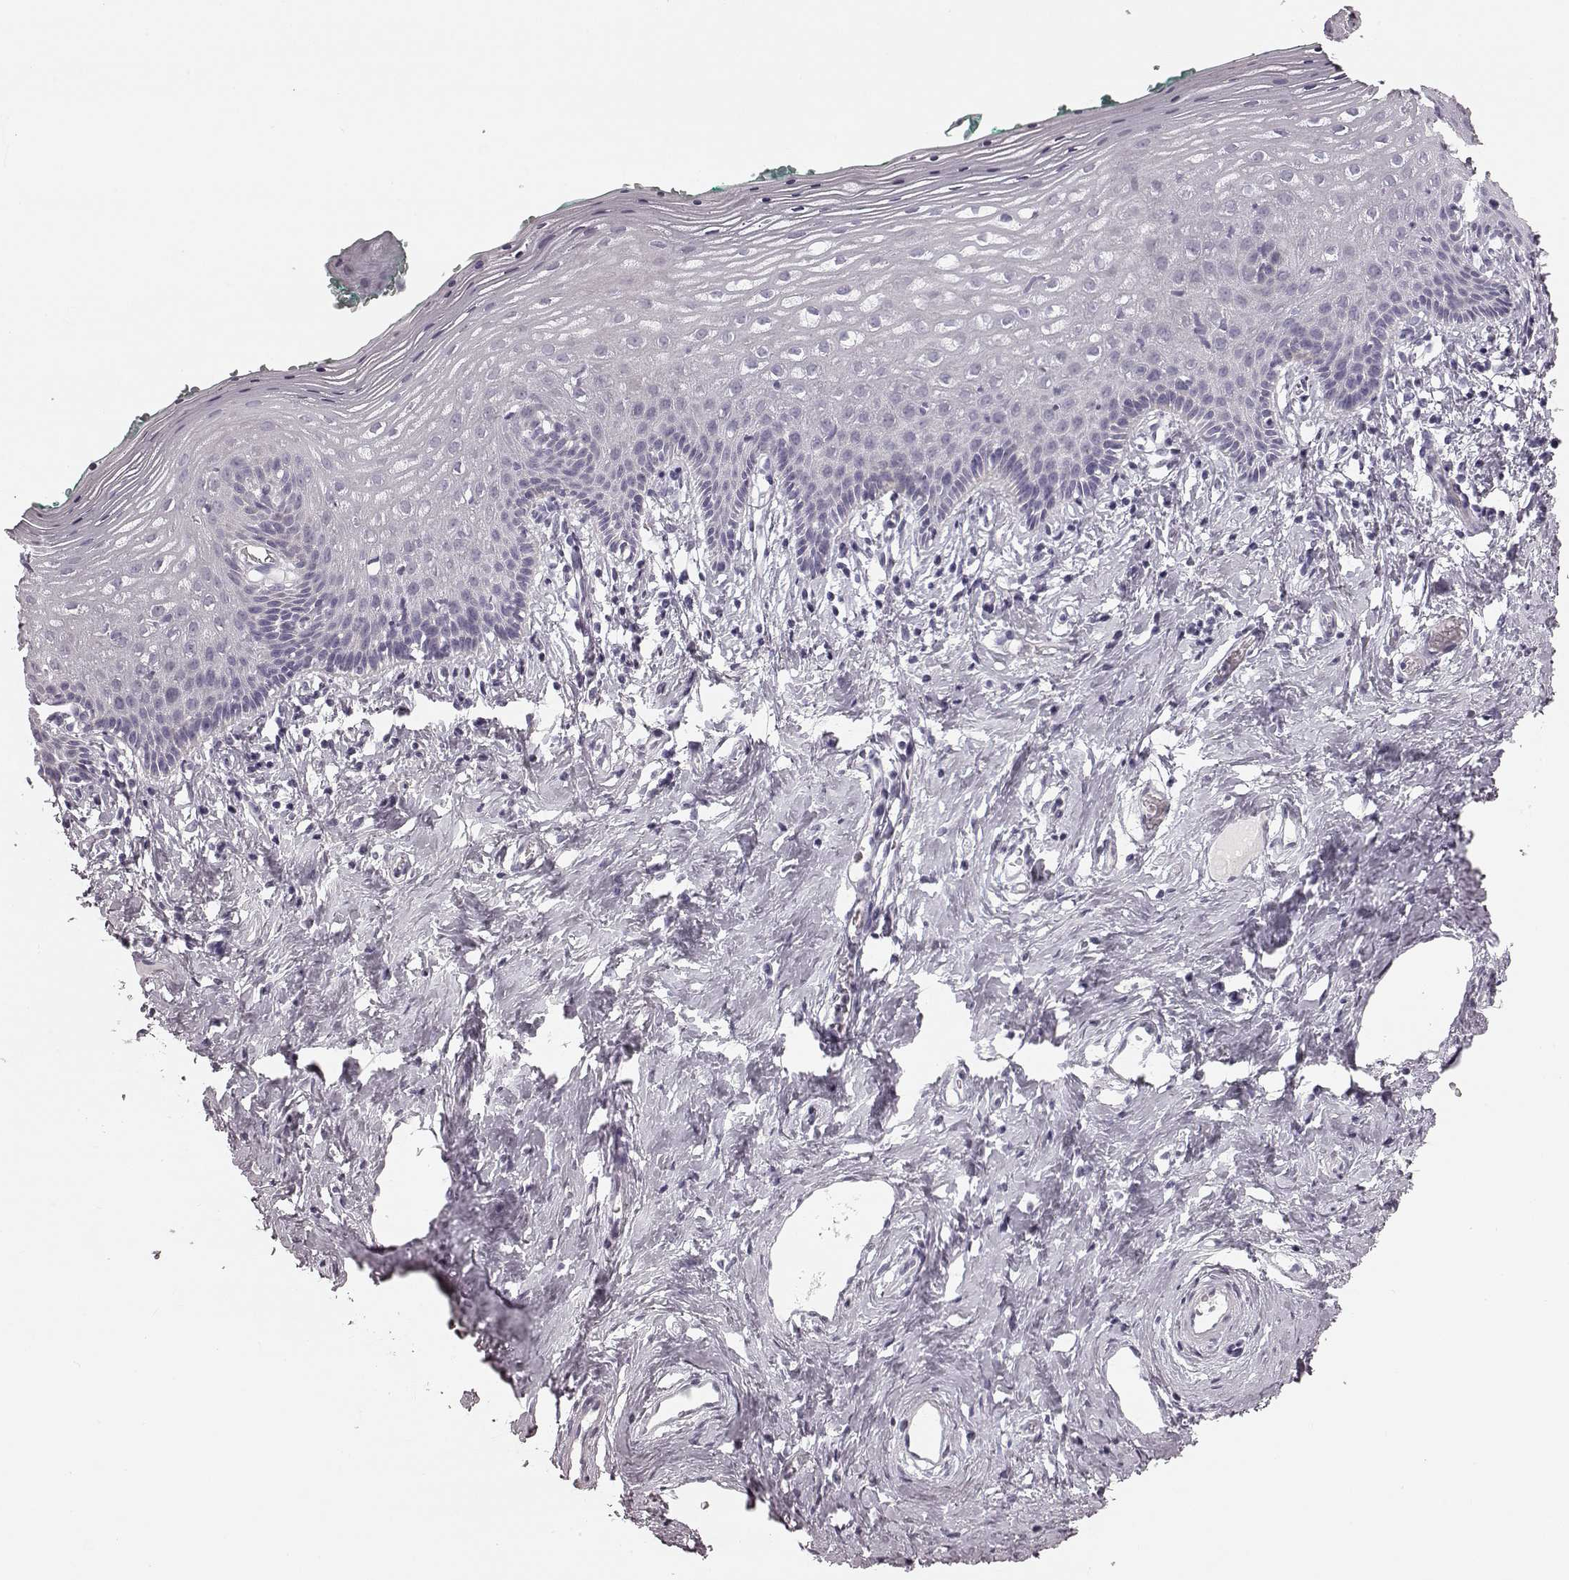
{"staining": {"intensity": "negative", "quantity": "none", "location": "none"}, "tissue": "vagina", "cell_type": "Squamous epithelial cells", "image_type": "normal", "snomed": [{"axis": "morphology", "description": "Normal tissue, NOS"}, {"axis": "topography", "description": "Vagina"}], "caption": "Benign vagina was stained to show a protein in brown. There is no significant positivity in squamous epithelial cells.", "gene": "ZNF433", "patient": {"sex": "female", "age": 42}}